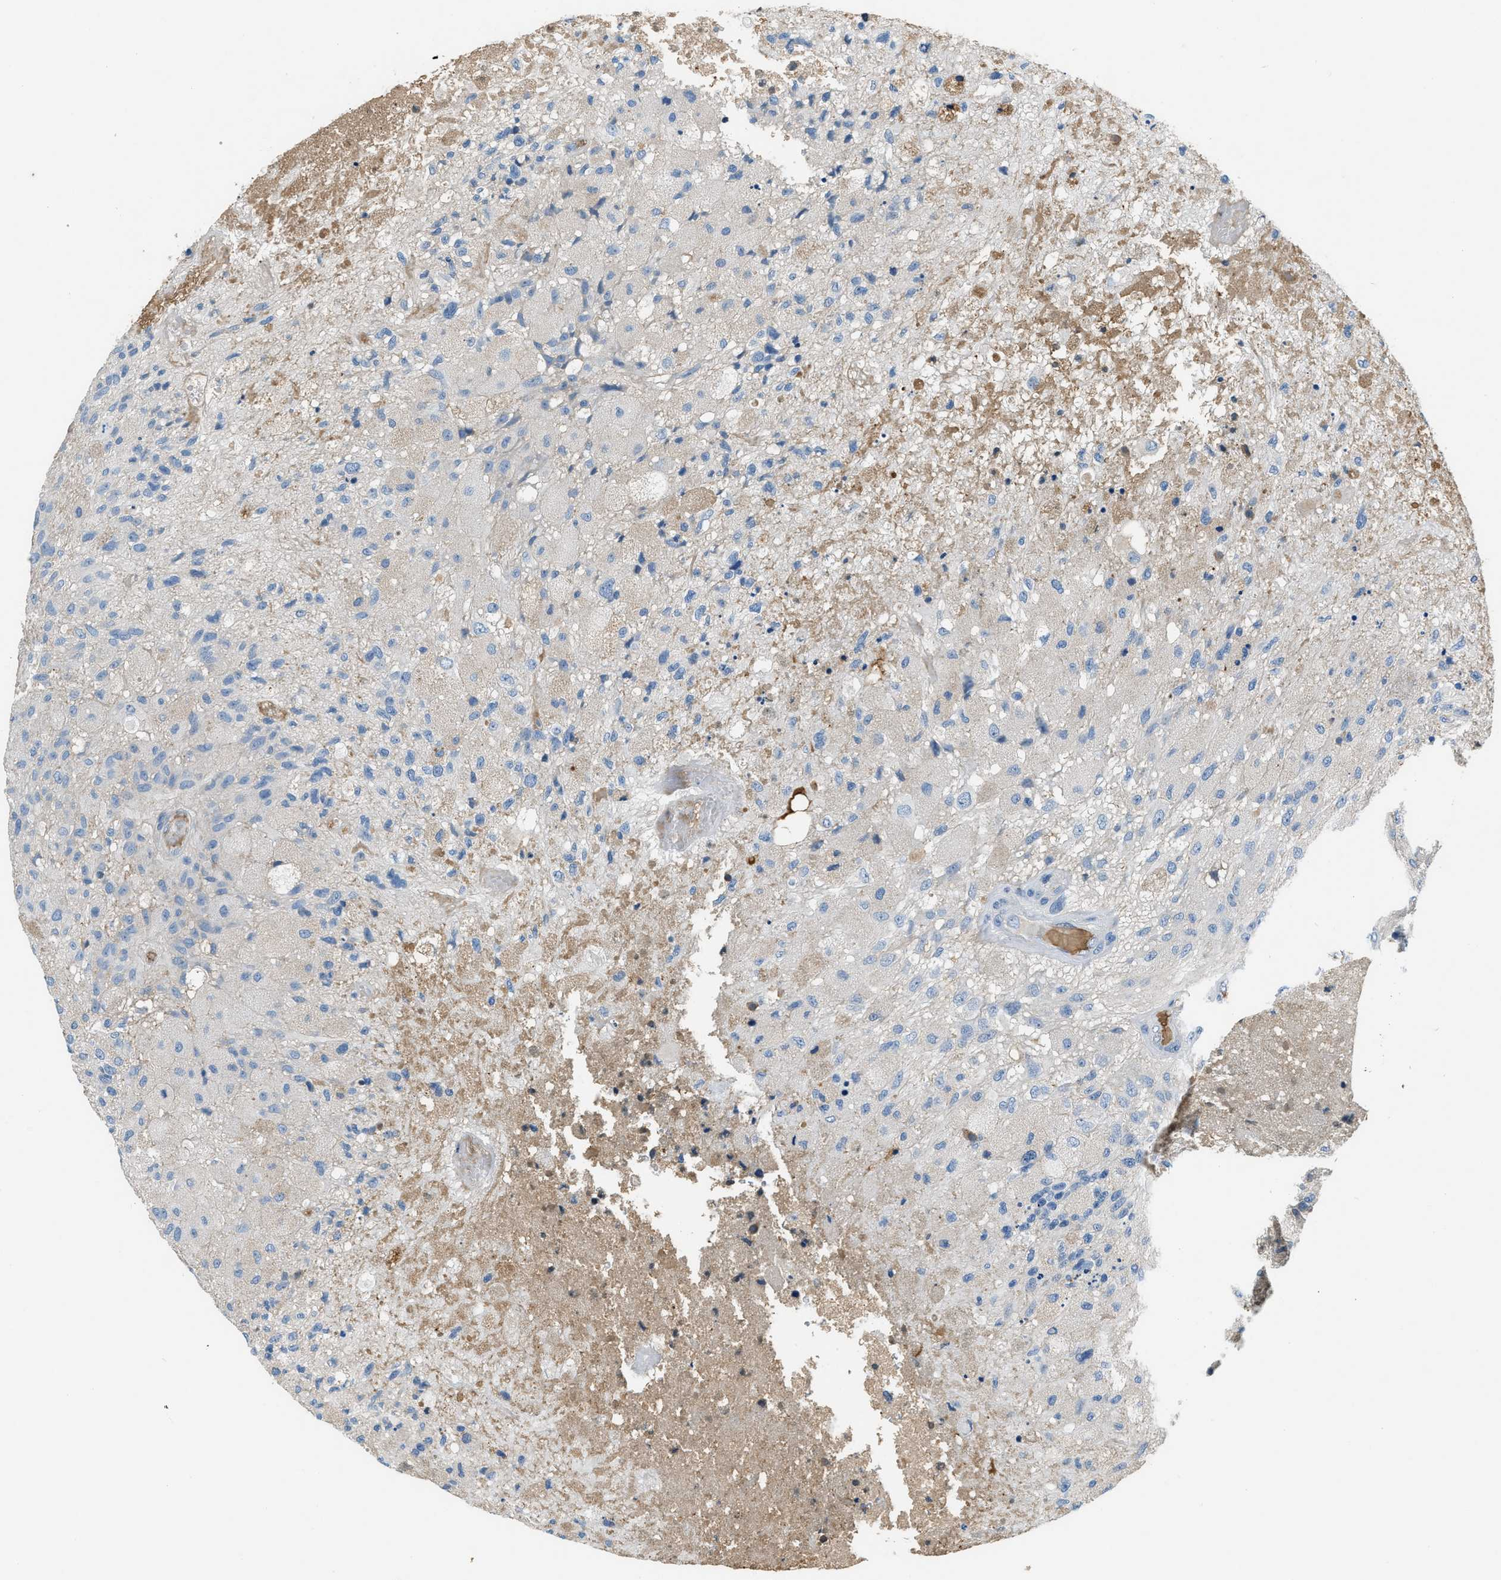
{"staining": {"intensity": "negative", "quantity": "none", "location": "none"}, "tissue": "glioma", "cell_type": "Tumor cells", "image_type": "cancer", "snomed": [{"axis": "morphology", "description": "Normal tissue, NOS"}, {"axis": "morphology", "description": "Glioma, malignant, High grade"}, {"axis": "topography", "description": "Cerebral cortex"}], "caption": "A high-resolution photomicrograph shows immunohistochemistry staining of malignant high-grade glioma, which reveals no significant expression in tumor cells.", "gene": "STC1", "patient": {"sex": "male", "age": 77}}